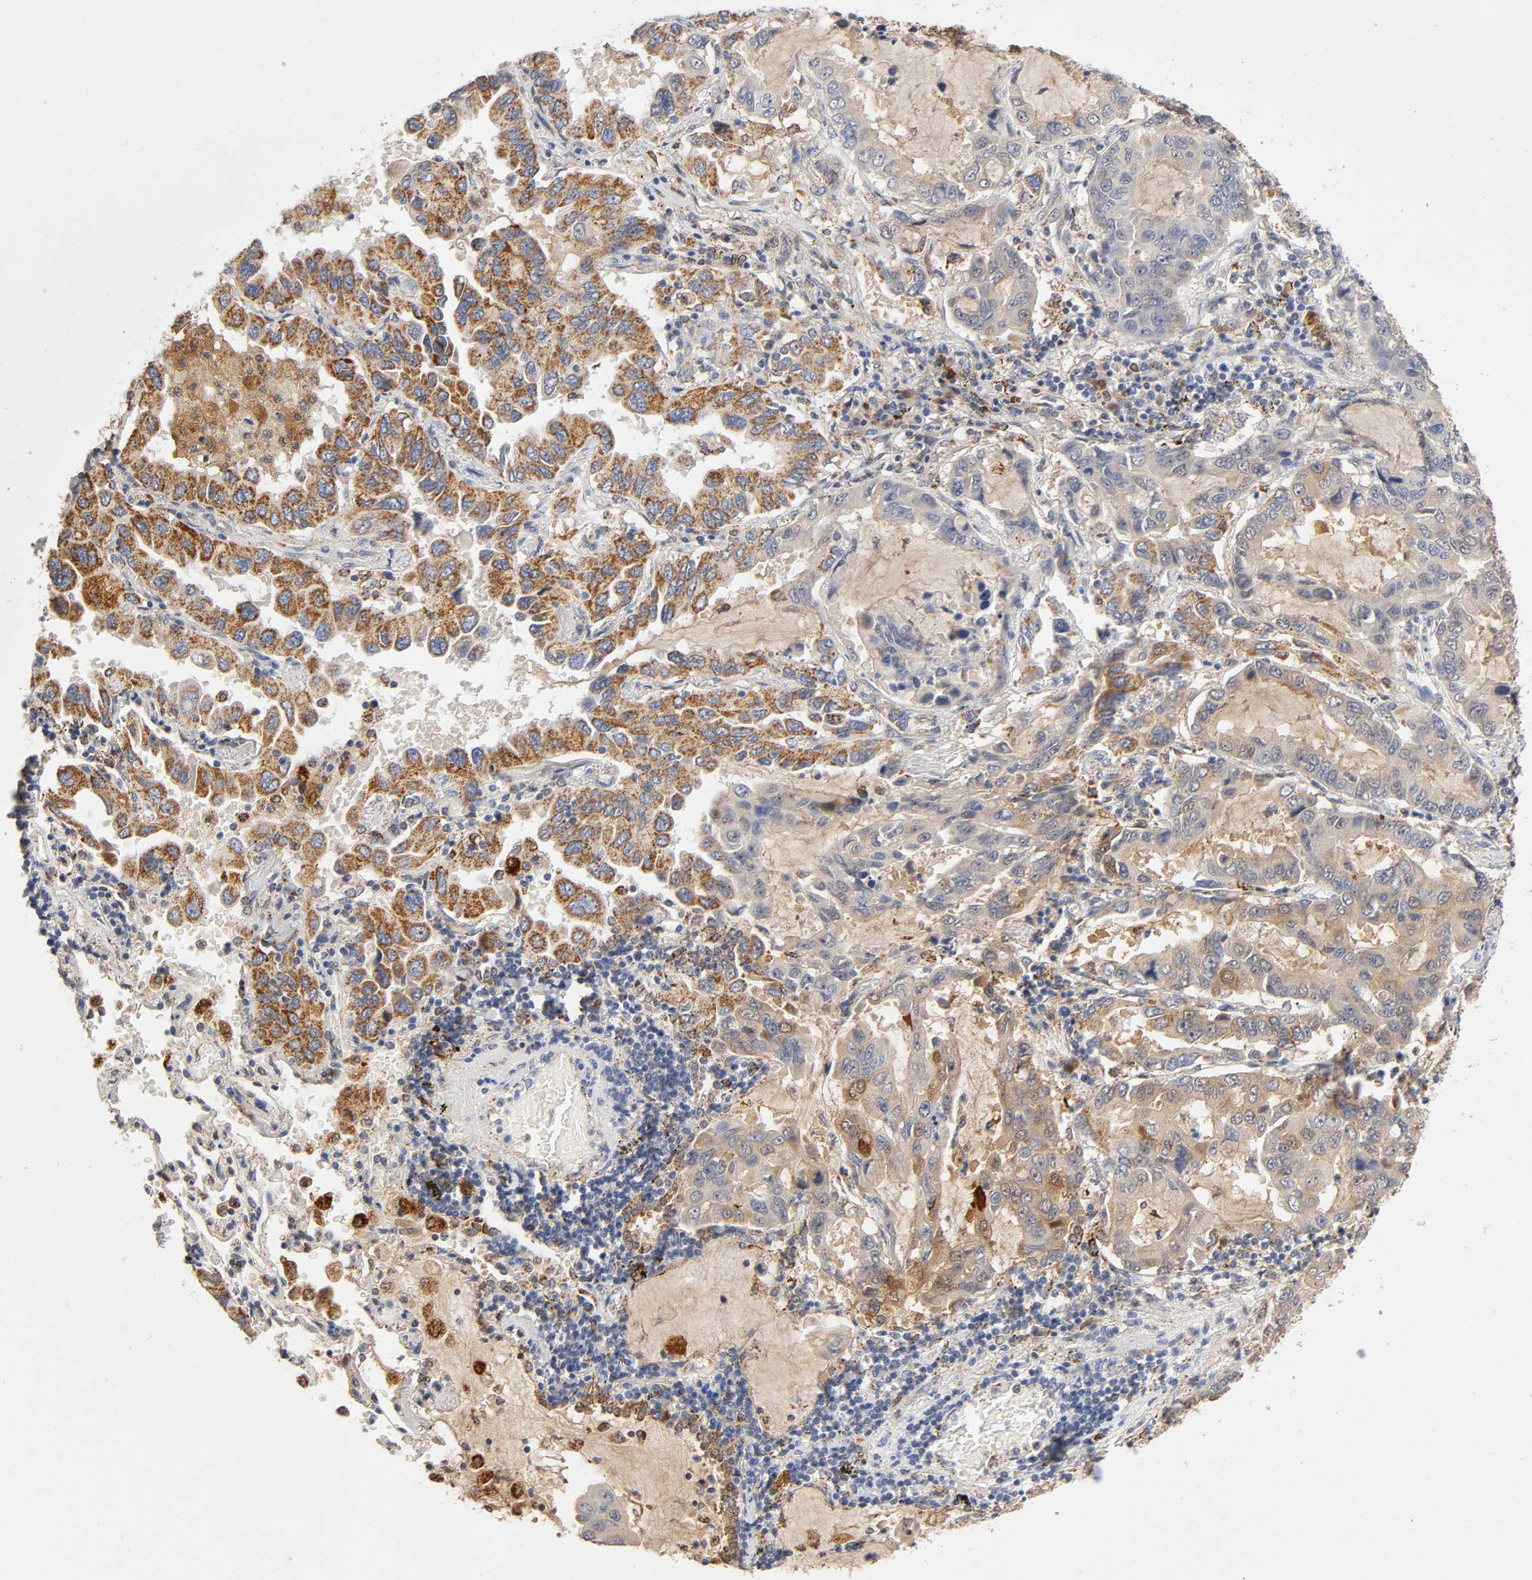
{"staining": {"intensity": "moderate", "quantity": ">75%", "location": "cytoplasmic/membranous"}, "tissue": "lung cancer", "cell_type": "Tumor cells", "image_type": "cancer", "snomed": [{"axis": "morphology", "description": "Adenocarcinoma, NOS"}, {"axis": "topography", "description": "Lung"}], "caption": "A histopathology image of lung cancer stained for a protein reveals moderate cytoplasmic/membranous brown staining in tumor cells.", "gene": "ISG15", "patient": {"sex": "male", "age": 64}}